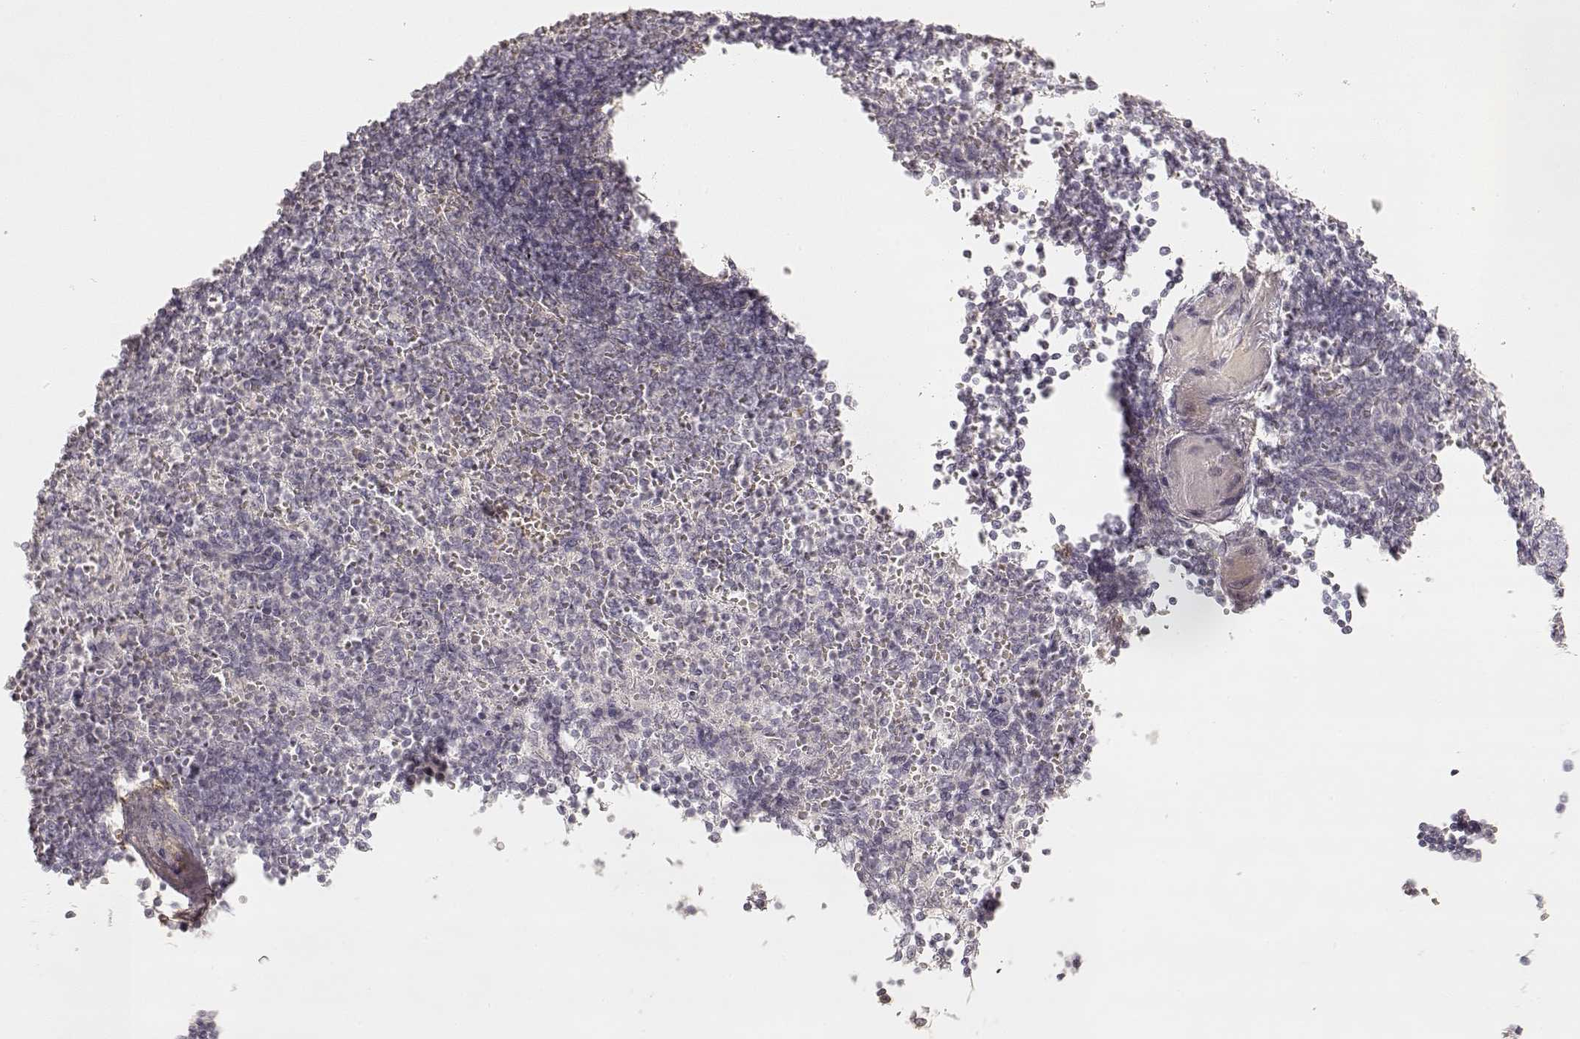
{"staining": {"intensity": "negative", "quantity": "none", "location": "none"}, "tissue": "spleen", "cell_type": "Cells in red pulp", "image_type": "normal", "snomed": [{"axis": "morphology", "description": "Normal tissue, NOS"}, {"axis": "topography", "description": "Spleen"}], "caption": "High power microscopy micrograph of an immunohistochemistry image of unremarkable spleen, revealing no significant staining in cells in red pulp.", "gene": "LAMC2", "patient": {"sex": "female", "age": 74}}